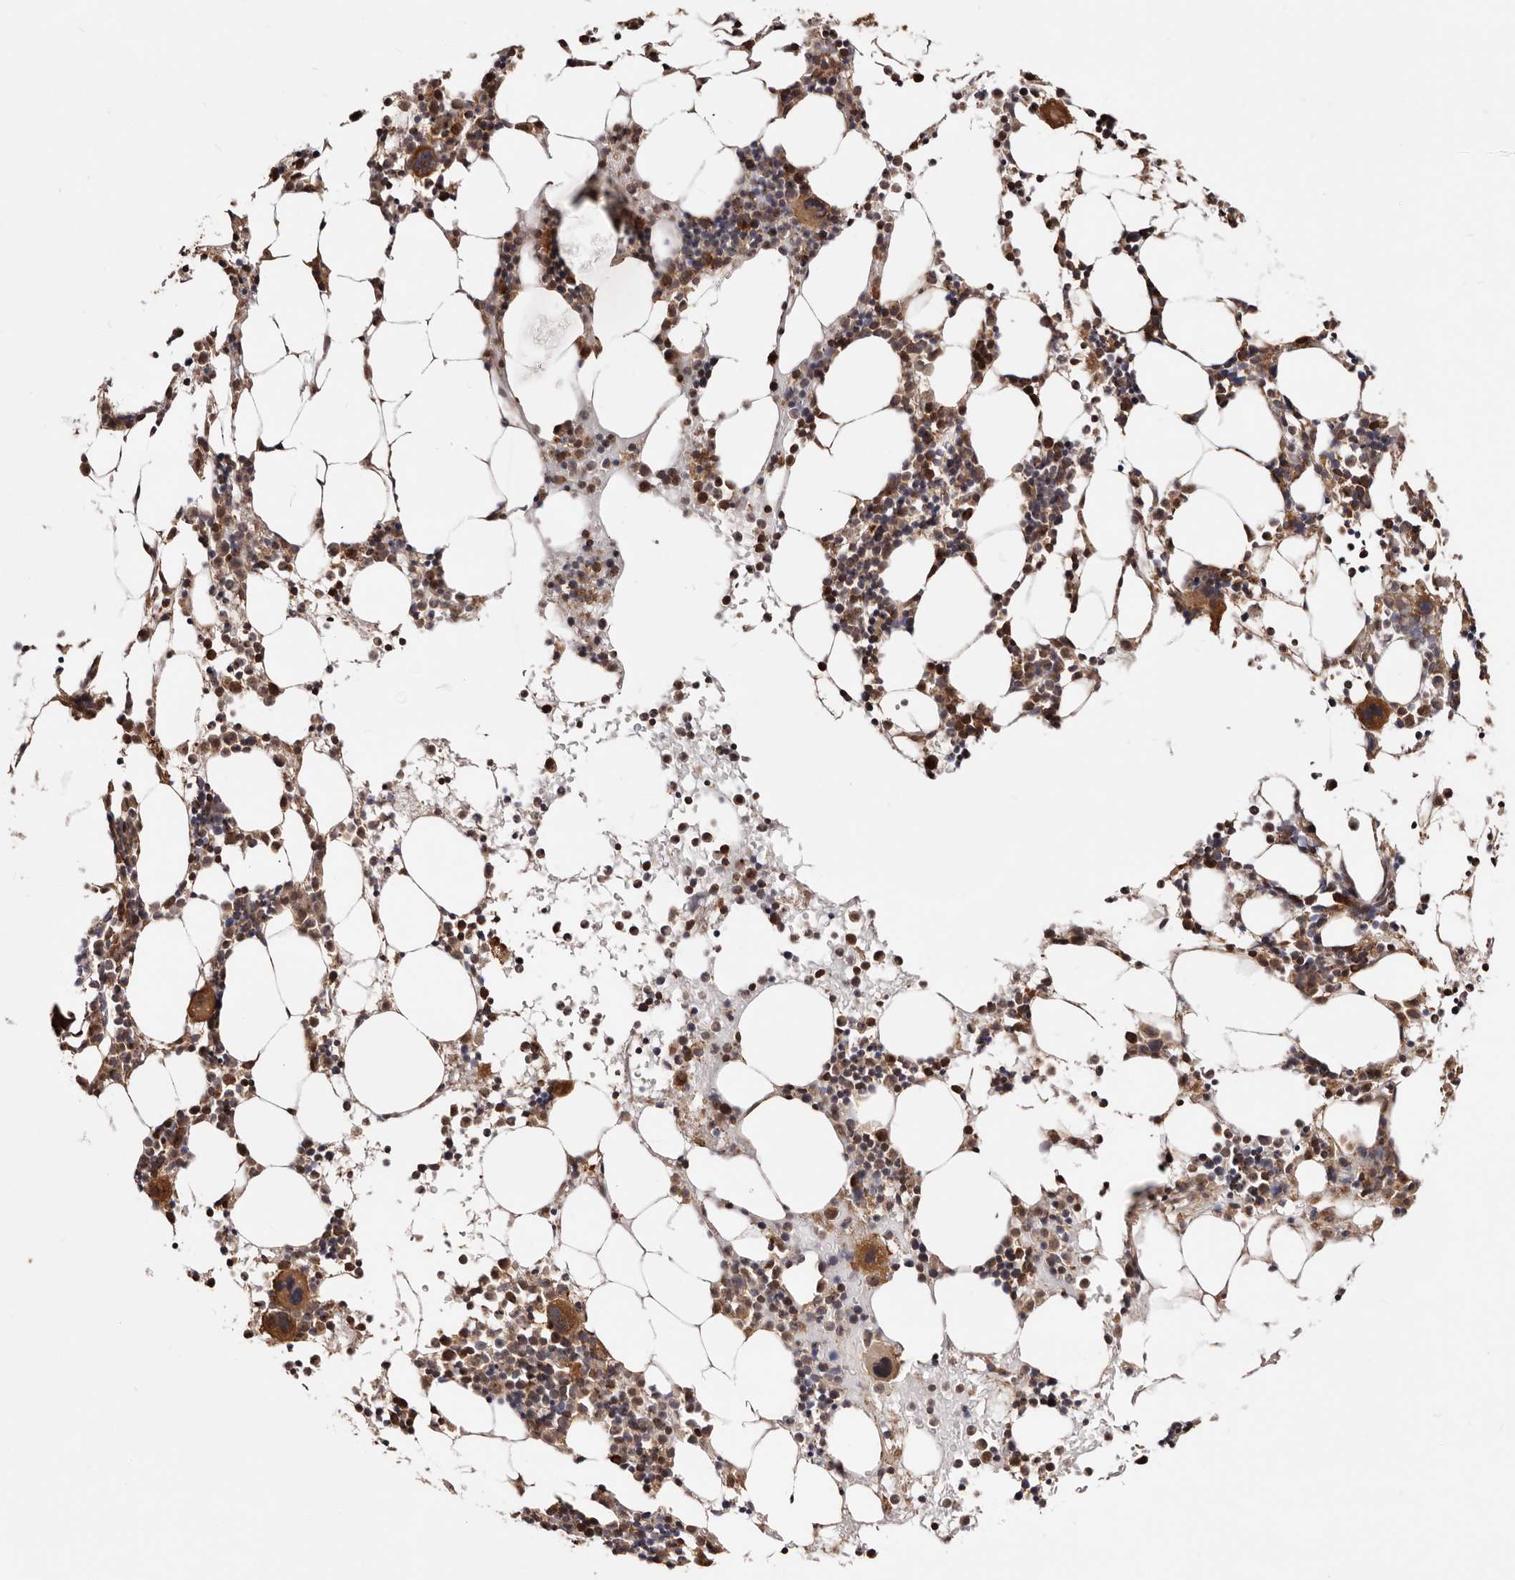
{"staining": {"intensity": "moderate", "quantity": ">75%", "location": "cytoplasmic/membranous"}, "tissue": "bone marrow", "cell_type": "Hematopoietic cells", "image_type": "normal", "snomed": [{"axis": "morphology", "description": "Normal tissue, NOS"}, {"axis": "morphology", "description": "Inflammation, NOS"}, {"axis": "topography", "description": "Bone marrow"}], "caption": "The micrograph reveals a brown stain indicating the presence of a protein in the cytoplasmic/membranous of hematopoietic cells in bone marrow.", "gene": "PRKACB", "patient": {"sex": "male", "age": 31}}